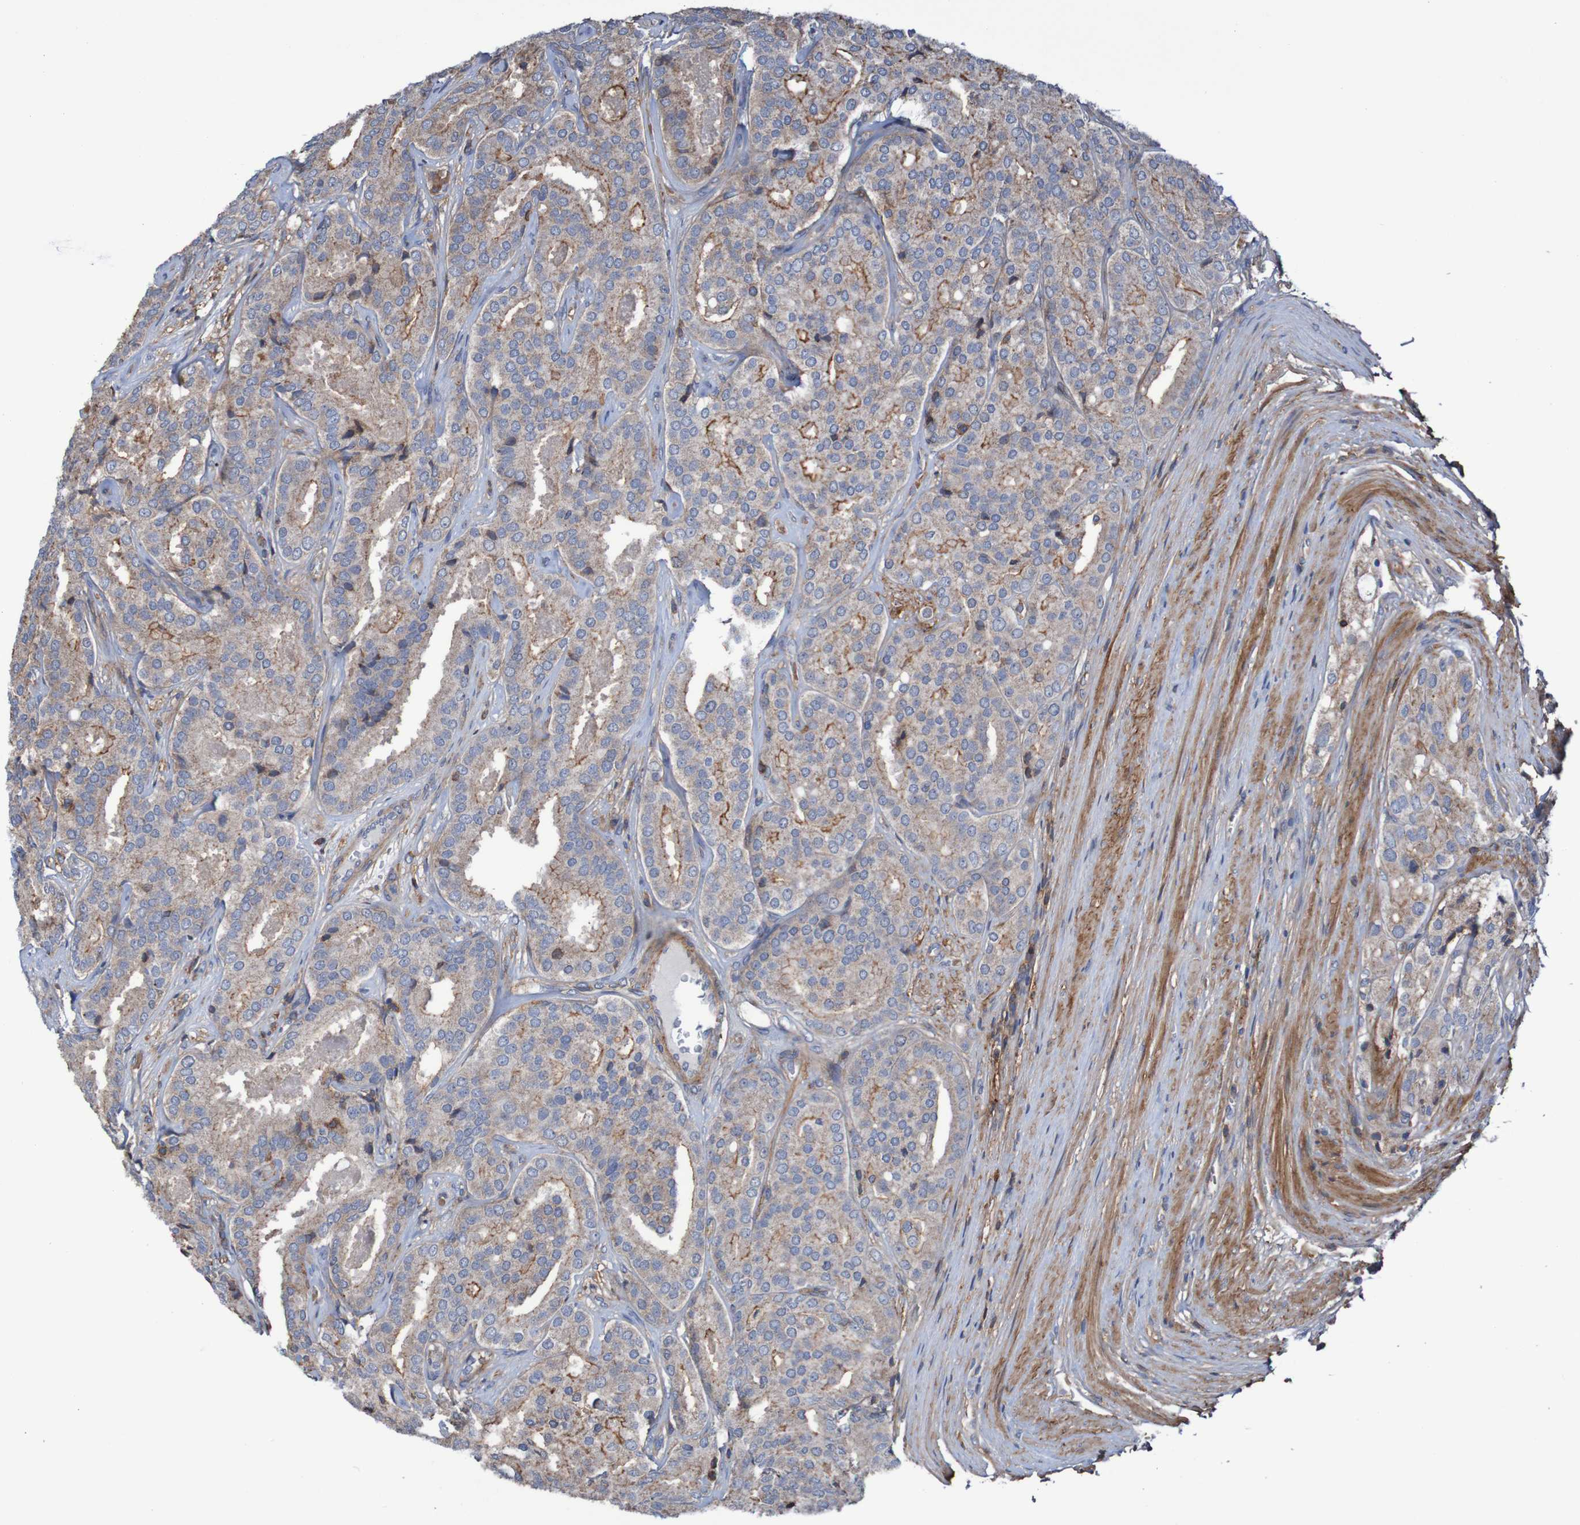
{"staining": {"intensity": "moderate", "quantity": ">75%", "location": "cytoplasmic/membranous"}, "tissue": "prostate cancer", "cell_type": "Tumor cells", "image_type": "cancer", "snomed": [{"axis": "morphology", "description": "Adenocarcinoma, High grade"}, {"axis": "topography", "description": "Prostate"}], "caption": "High-grade adenocarcinoma (prostate) stained with IHC shows moderate cytoplasmic/membranous positivity in about >75% of tumor cells. (DAB IHC, brown staining for protein, blue staining for nuclei).", "gene": "PDGFB", "patient": {"sex": "male", "age": 65}}